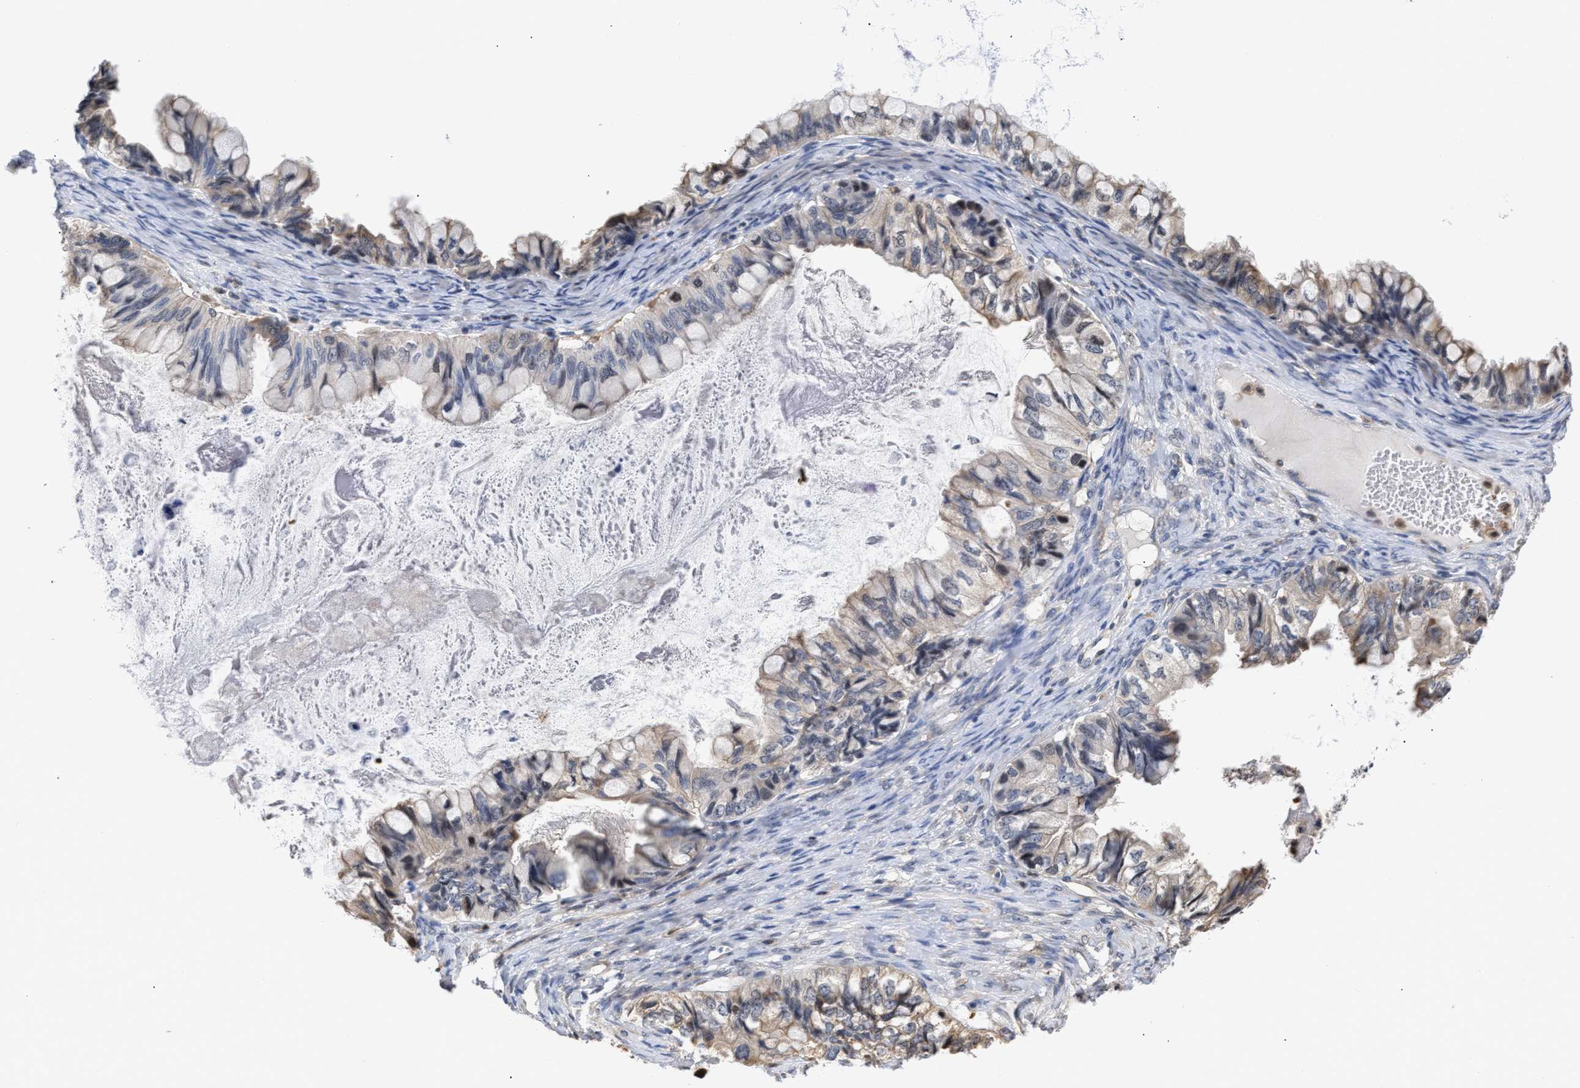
{"staining": {"intensity": "weak", "quantity": "<25%", "location": "cytoplasmic/membranous"}, "tissue": "ovarian cancer", "cell_type": "Tumor cells", "image_type": "cancer", "snomed": [{"axis": "morphology", "description": "Cystadenocarcinoma, mucinous, NOS"}, {"axis": "topography", "description": "Ovary"}], "caption": "Immunohistochemical staining of human mucinous cystadenocarcinoma (ovarian) demonstrates no significant positivity in tumor cells.", "gene": "KLHDC1", "patient": {"sex": "female", "age": 80}}